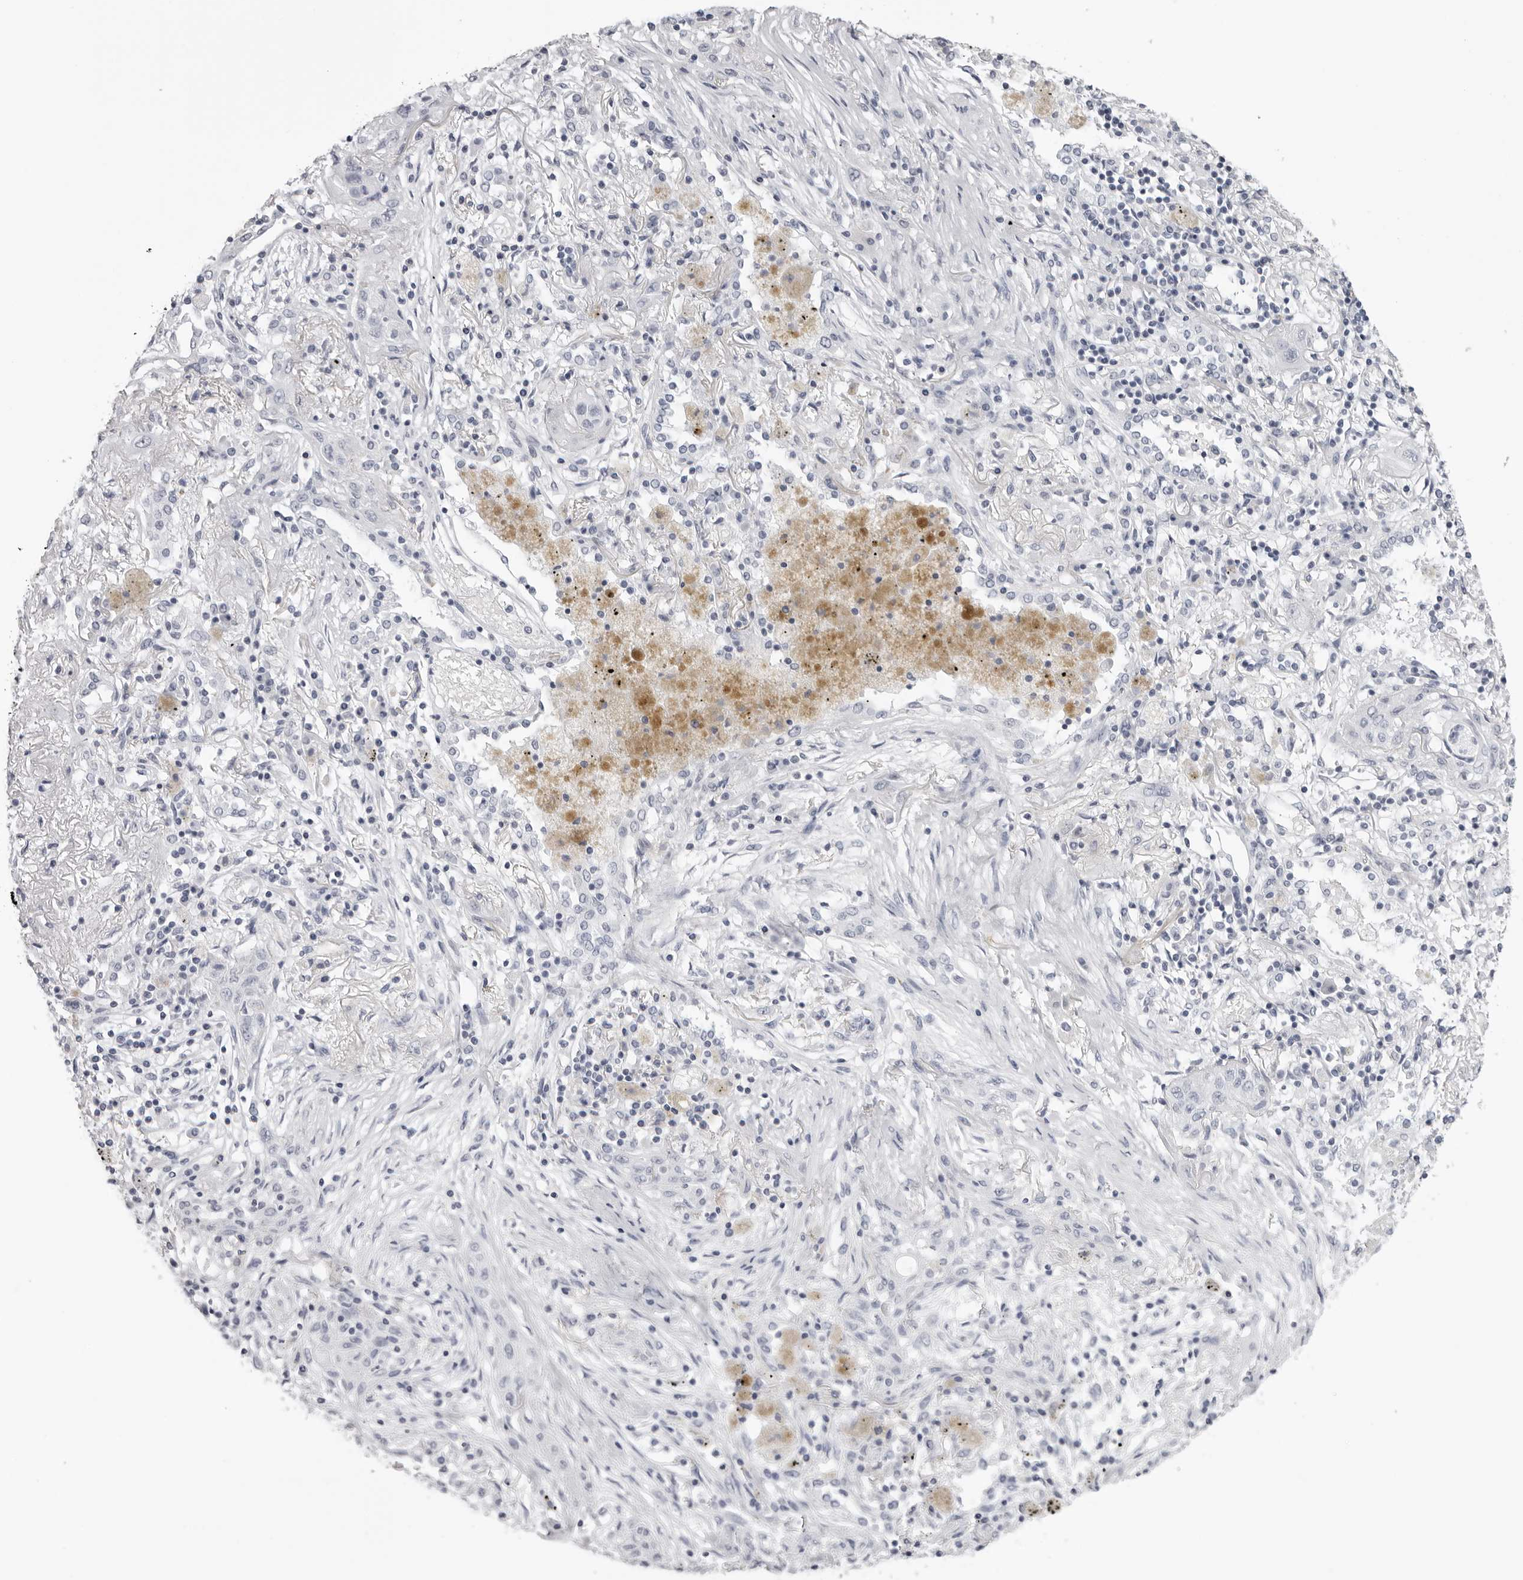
{"staining": {"intensity": "negative", "quantity": "none", "location": "none"}, "tissue": "lung cancer", "cell_type": "Tumor cells", "image_type": "cancer", "snomed": [{"axis": "morphology", "description": "Squamous cell carcinoma, NOS"}, {"axis": "topography", "description": "Lung"}], "caption": "High magnification brightfield microscopy of lung squamous cell carcinoma stained with DAB (3,3'-diaminobenzidine) (brown) and counterstained with hematoxylin (blue): tumor cells show no significant staining.", "gene": "DNALI1", "patient": {"sex": "female", "age": 47}}